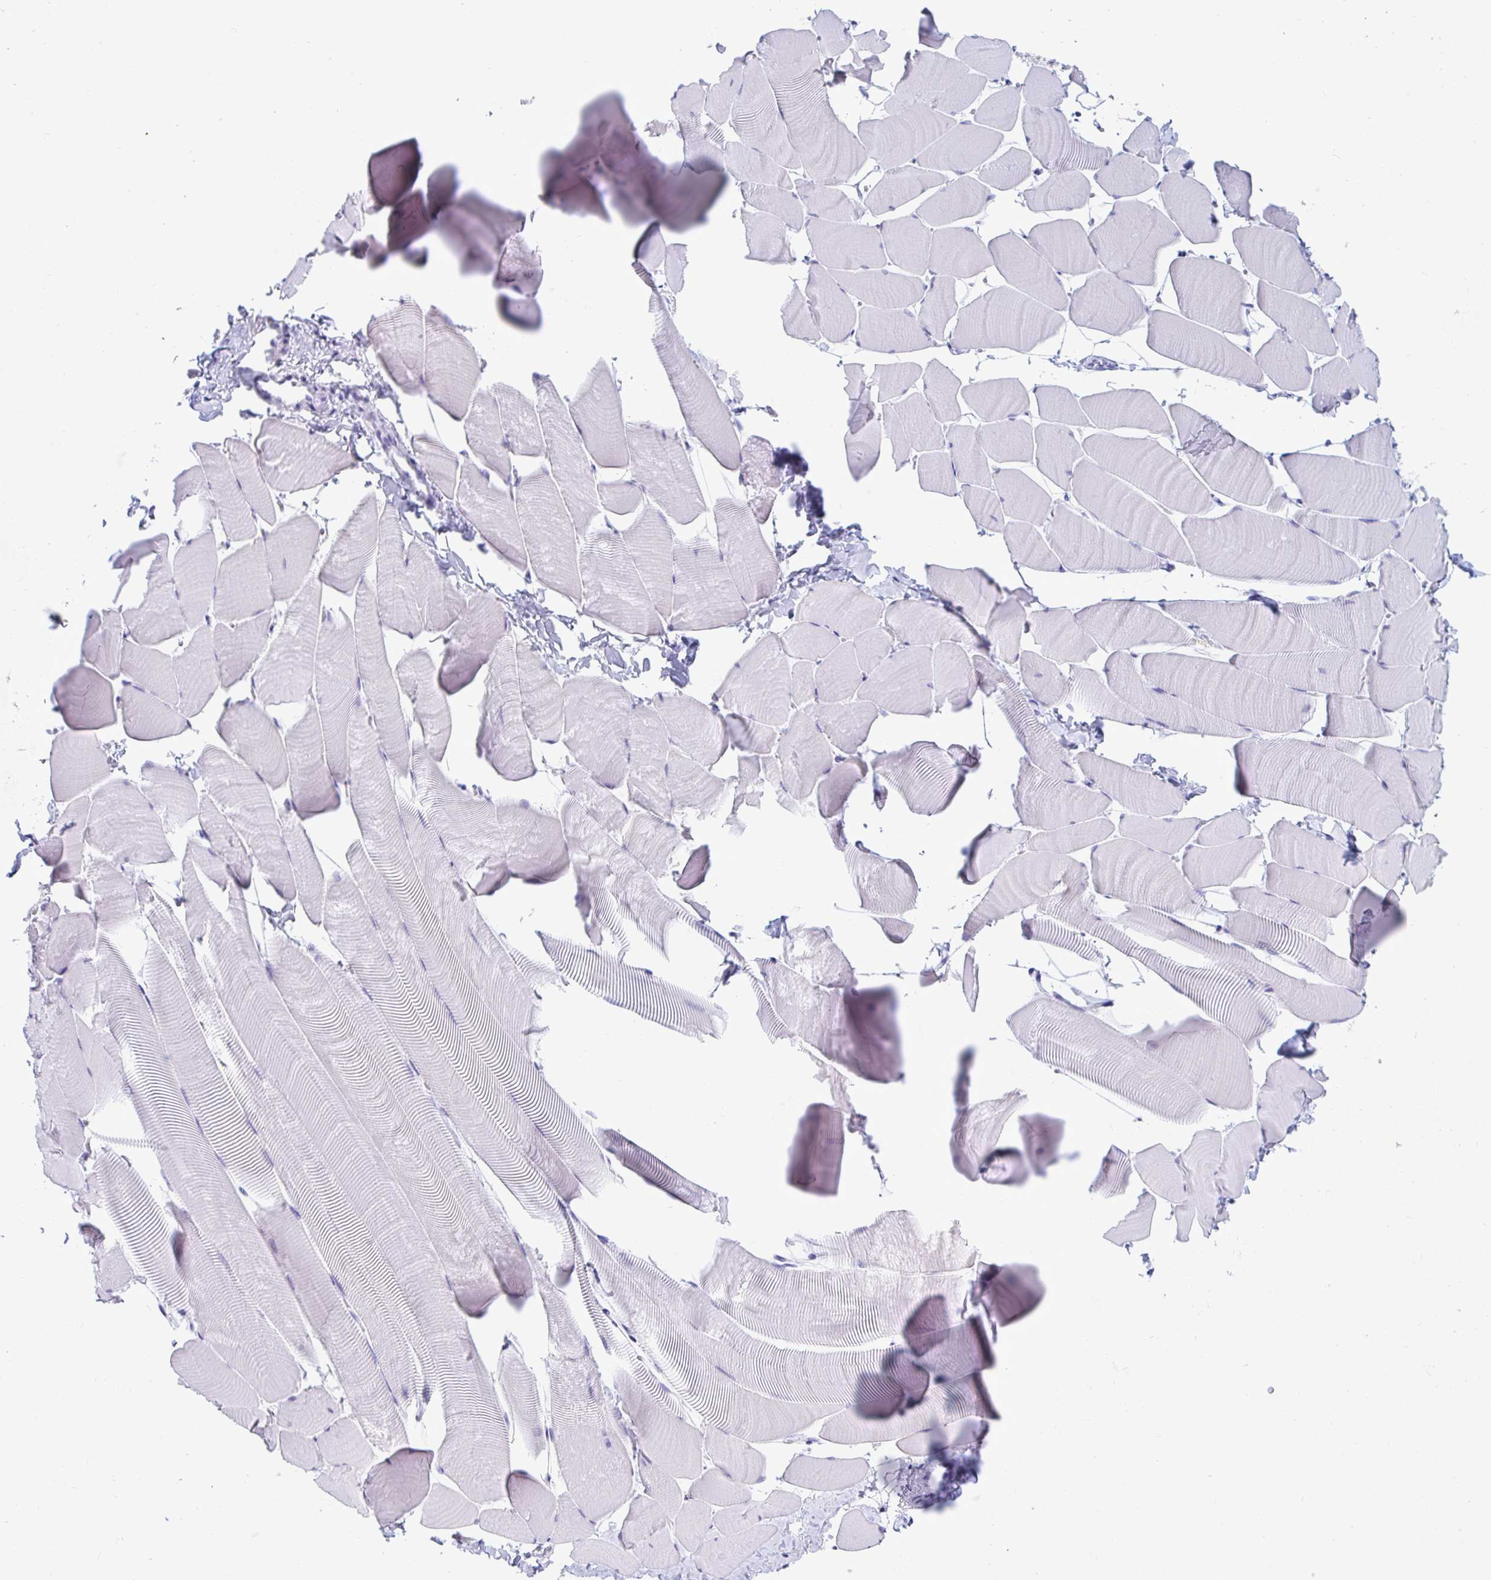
{"staining": {"intensity": "negative", "quantity": "none", "location": "none"}, "tissue": "skeletal muscle", "cell_type": "Myocytes", "image_type": "normal", "snomed": [{"axis": "morphology", "description": "Normal tissue, NOS"}, {"axis": "topography", "description": "Skeletal muscle"}], "caption": "Immunohistochemical staining of normal skeletal muscle shows no significant expression in myocytes.", "gene": "GKN2", "patient": {"sex": "male", "age": 25}}